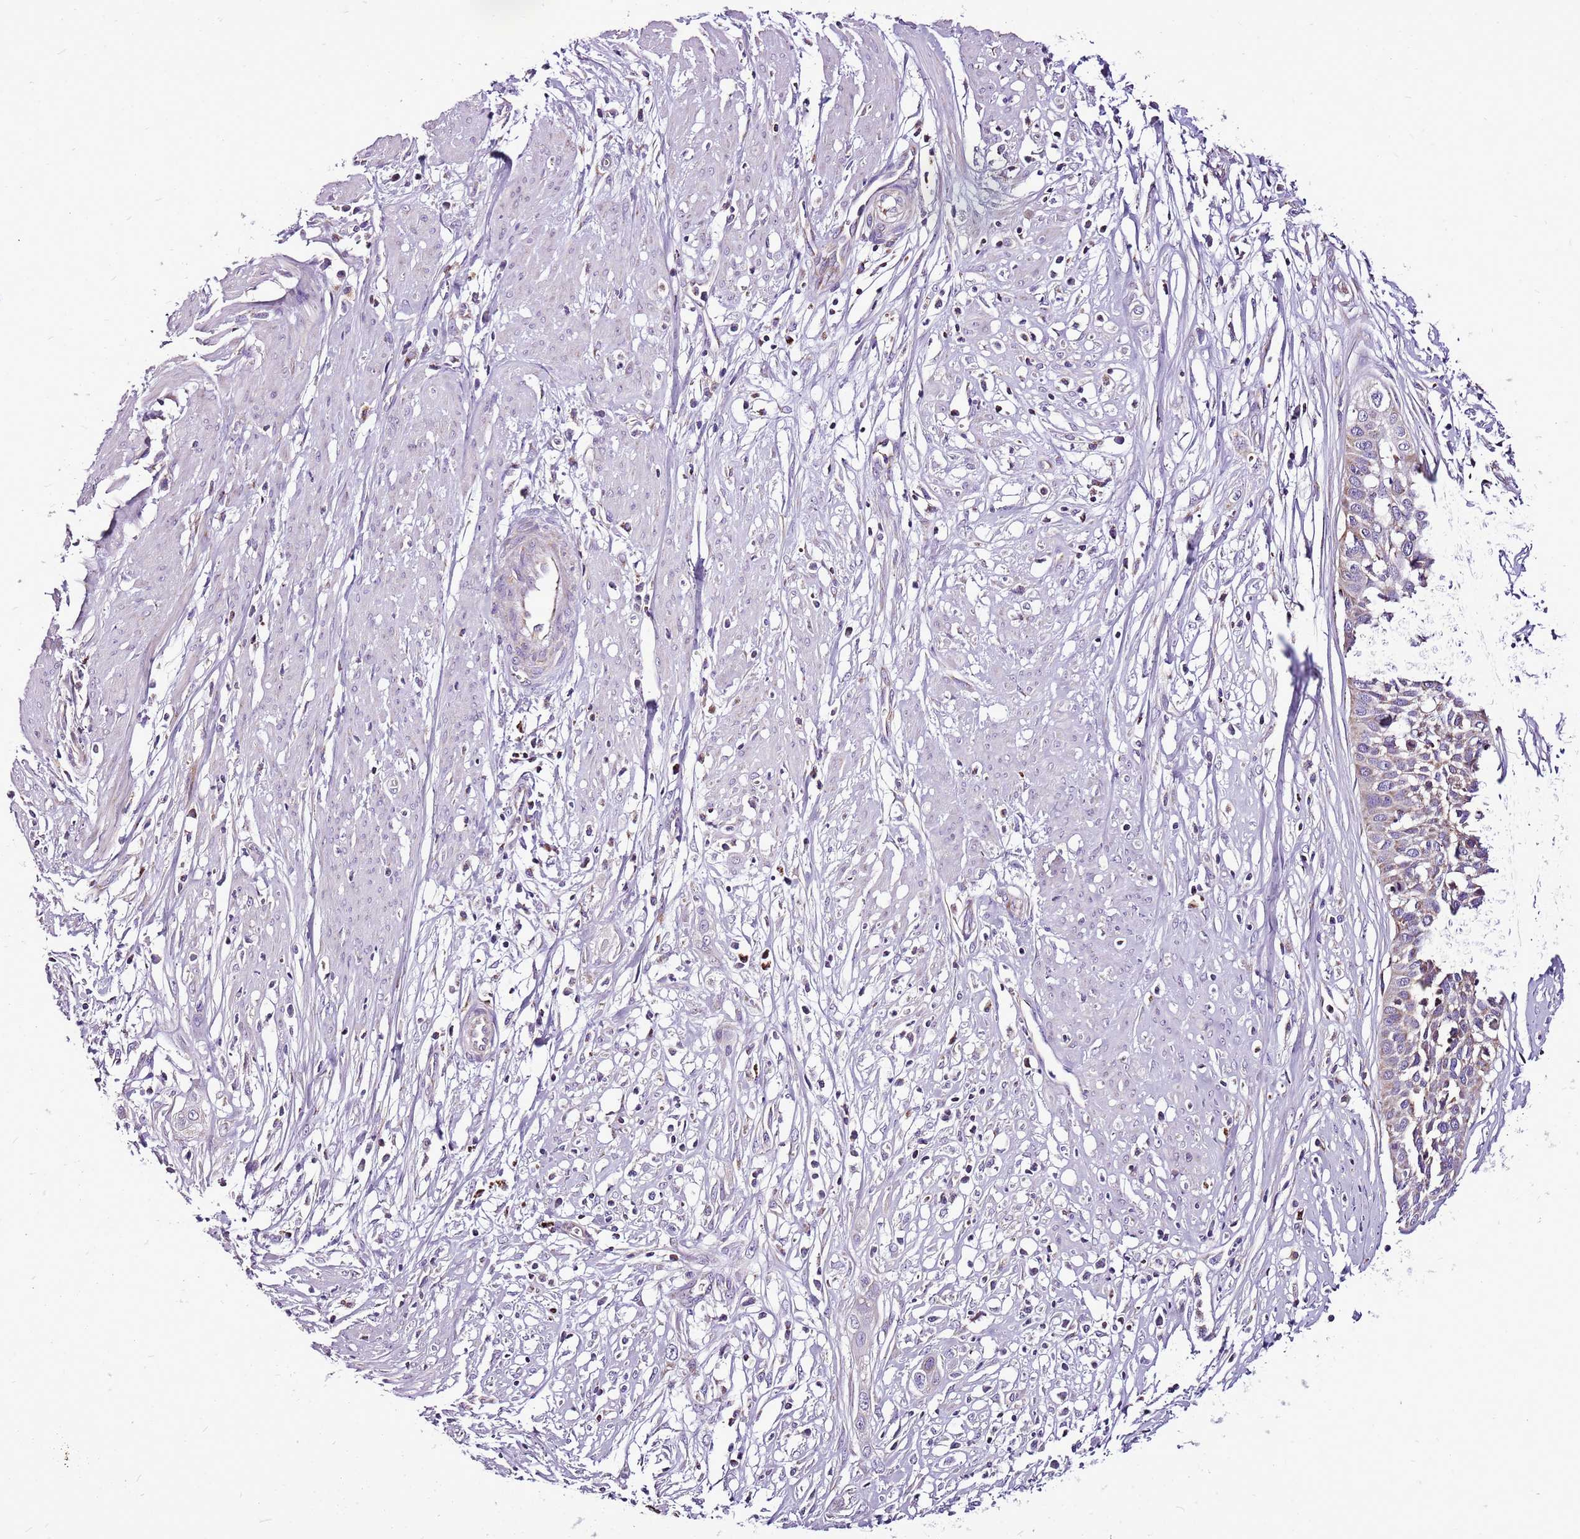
{"staining": {"intensity": "weak", "quantity": ">75%", "location": "cytoplasmic/membranous"}, "tissue": "cervical cancer", "cell_type": "Tumor cells", "image_type": "cancer", "snomed": [{"axis": "morphology", "description": "Squamous cell carcinoma, NOS"}, {"axis": "topography", "description": "Cervix"}], "caption": "An image showing weak cytoplasmic/membranous expression in about >75% of tumor cells in cervical squamous cell carcinoma, as visualized by brown immunohistochemical staining.", "gene": "GCDH", "patient": {"sex": "female", "age": 34}}